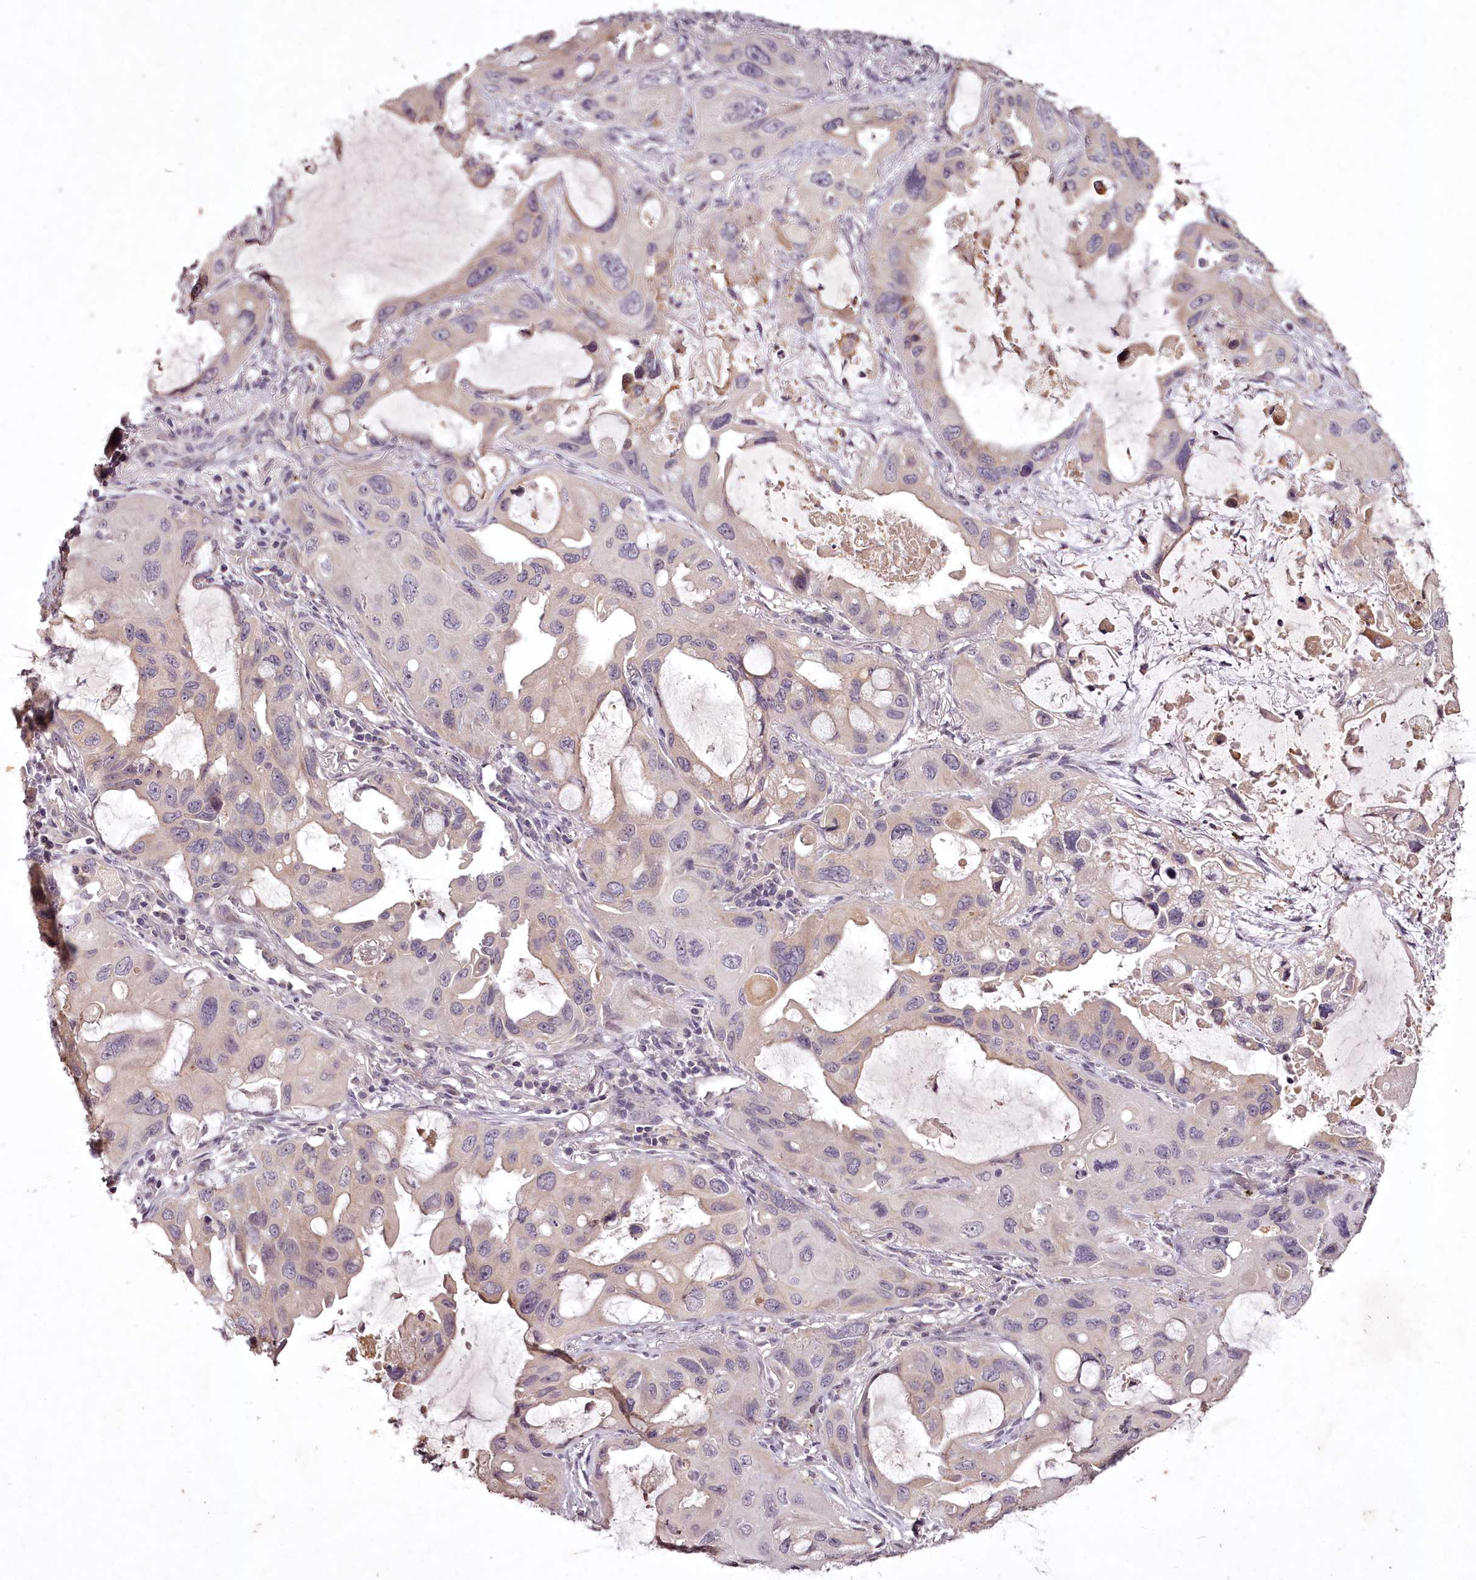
{"staining": {"intensity": "weak", "quantity": "<25%", "location": "cytoplasmic/membranous"}, "tissue": "lung cancer", "cell_type": "Tumor cells", "image_type": "cancer", "snomed": [{"axis": "morphology", "description": "Squamous cell carcinoma, NOS"}, {"axis": "topography", "description": "Lung"}], "caption": "Tumor cells are negative for protein expression in human lung cancer (squamous cell carcinoma).", "gene": "RBMXL2", "patient": {"sex": "female", "age": 73}}